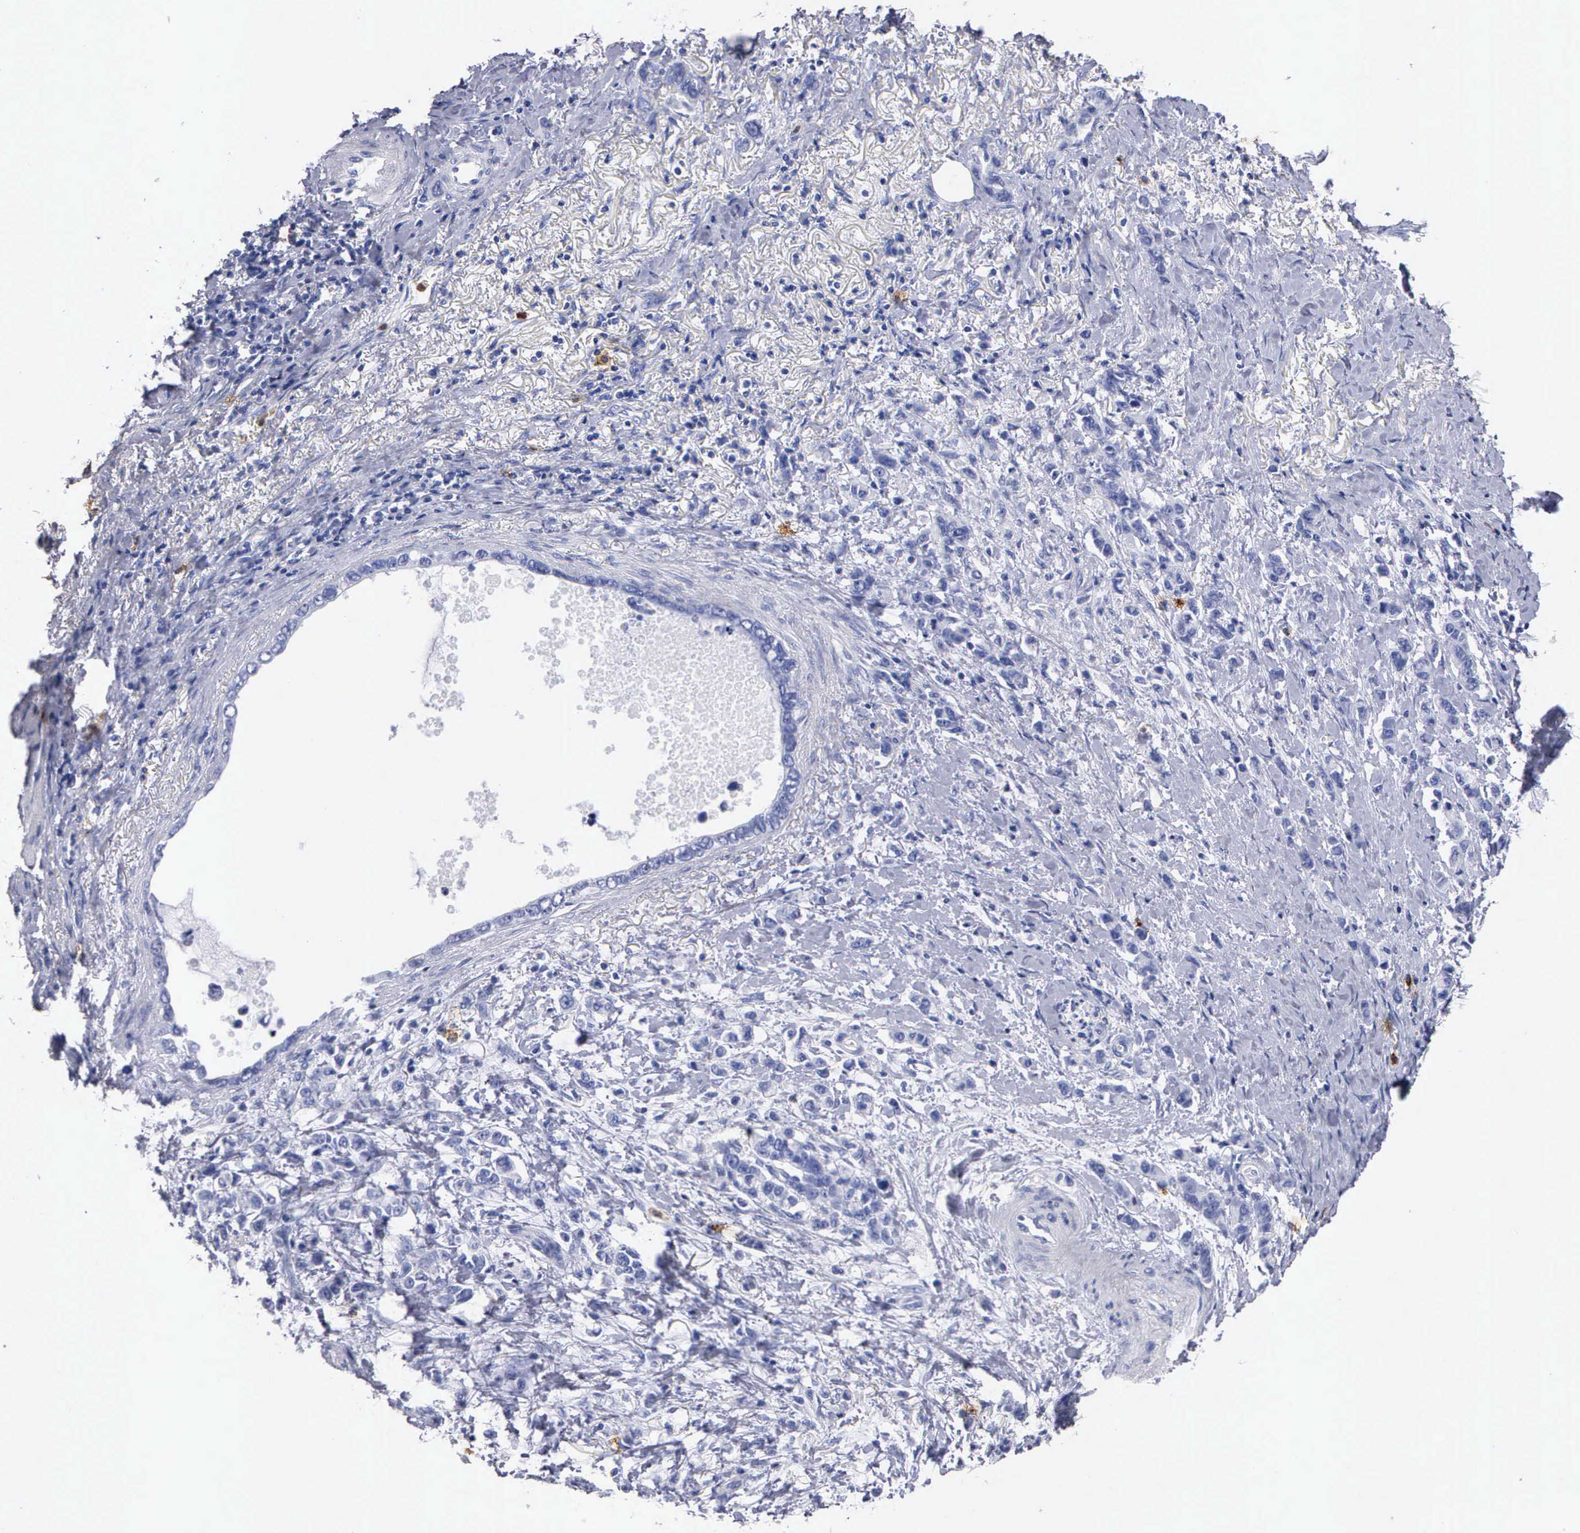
{"staining": {"intensity": "negative", "quantity": "none", "location": "none"}, "tissue": "stomach cancer", "cell_type": "Tumor cells", "image_type": "cancer", "snomed": [{"axis": "morphology", "description": "Adenocarcinoma, NOS"}, {"axis": "topography", "description": "Stomach"}], "caption": "Adenocarcinoma (stomach) stained for a protein using immunohistochemistry (IHC) shows no positivity tumor cells.", "gene": "CTSG", "patient": {"sex": "male", "age": 78}}